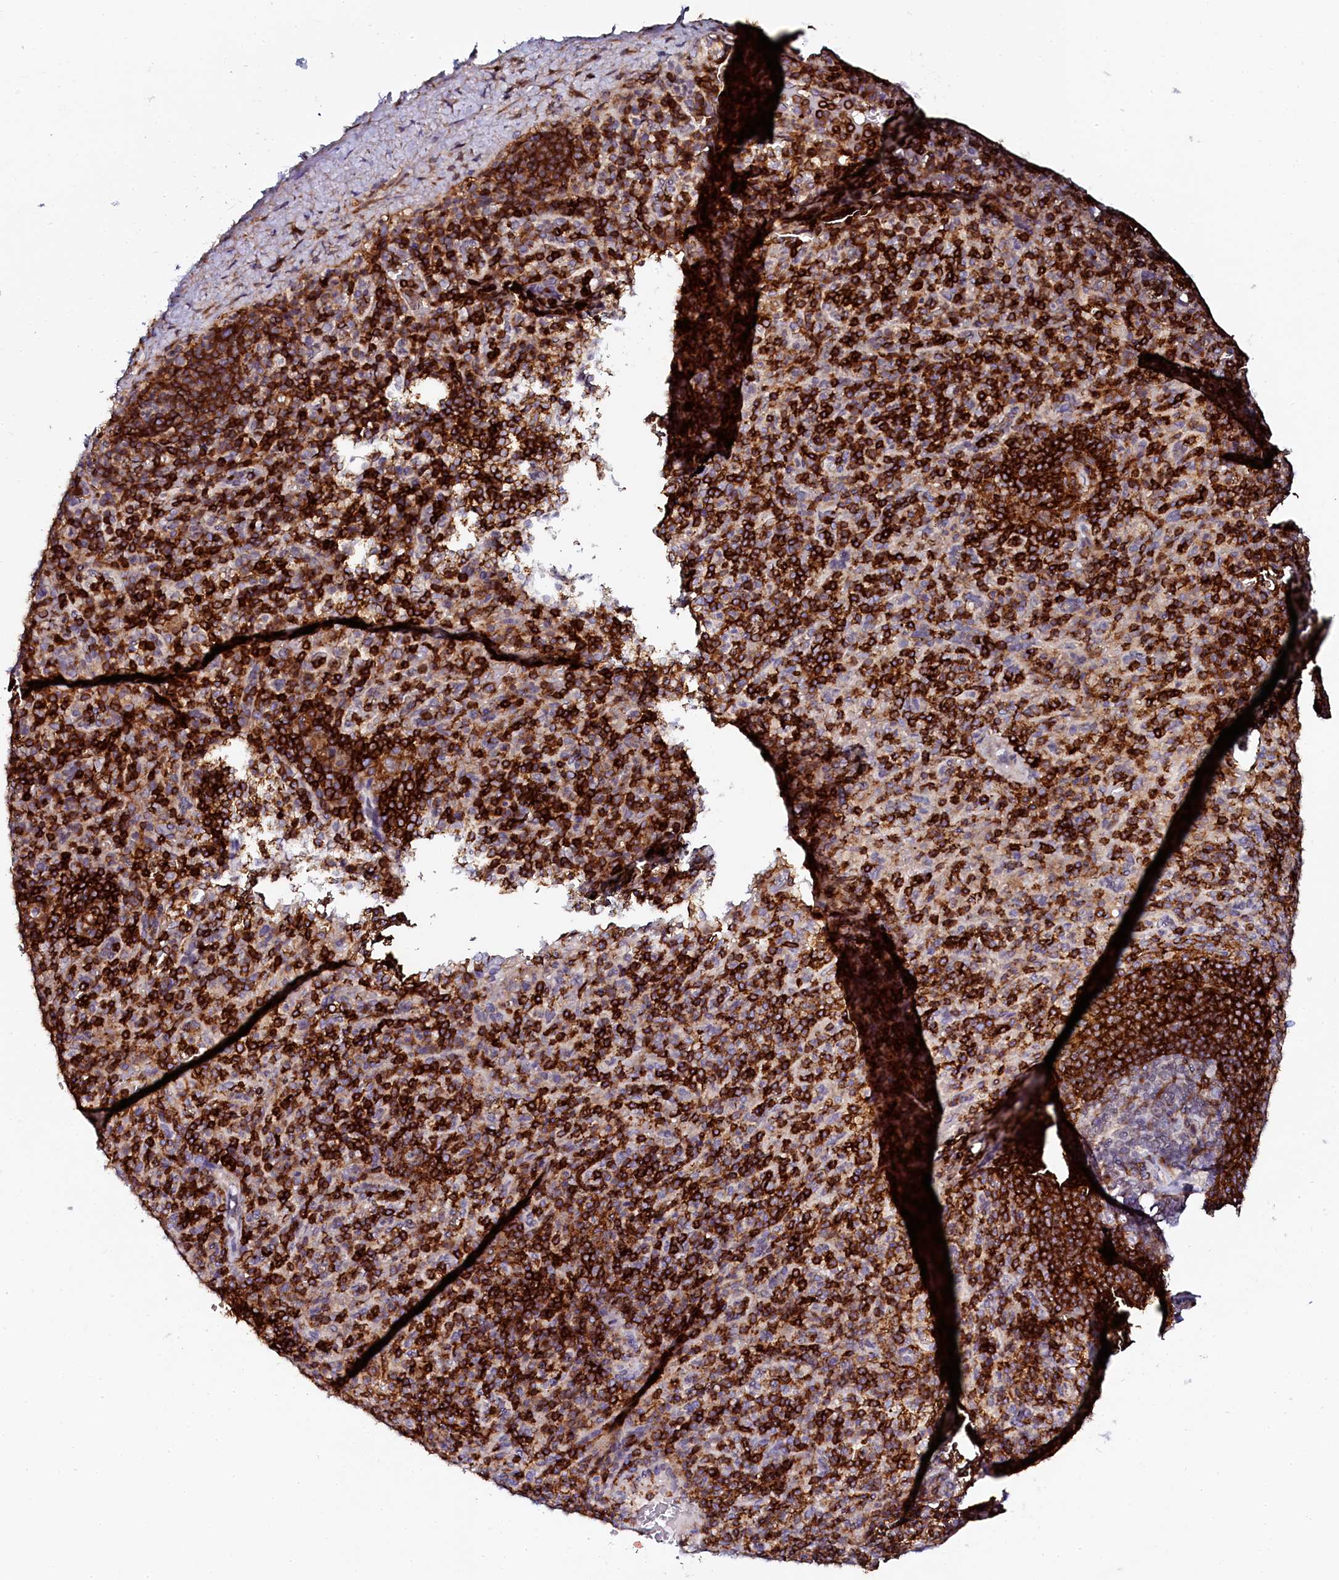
{"staining": {"intensity": "strong", "quantity": "<25%", "location": "cytoplasmic/membranous"}, "tissue": "spleen", "cell_type": "Cells in red pulp", "image_type": "normal", "snomed": [{"axis": "morphology", "description": "Normal tissue, NOS"}, {"axis": "topography", "description": "Spleen"}], "caption": "IHC of normal human spleen shows medium levels of strong cytoplasmic/membranous positivity in approximately <25% of cells in red pulp. The staining was performed using DAB (3,3'-diaminobenzidine) to visualize the protein expression in brown, while the nuclei were stained in blue with hematoxylin (Magnification: 20x).", "gene": "AAAS", "patient": {"sex": "male", "age": 82}}